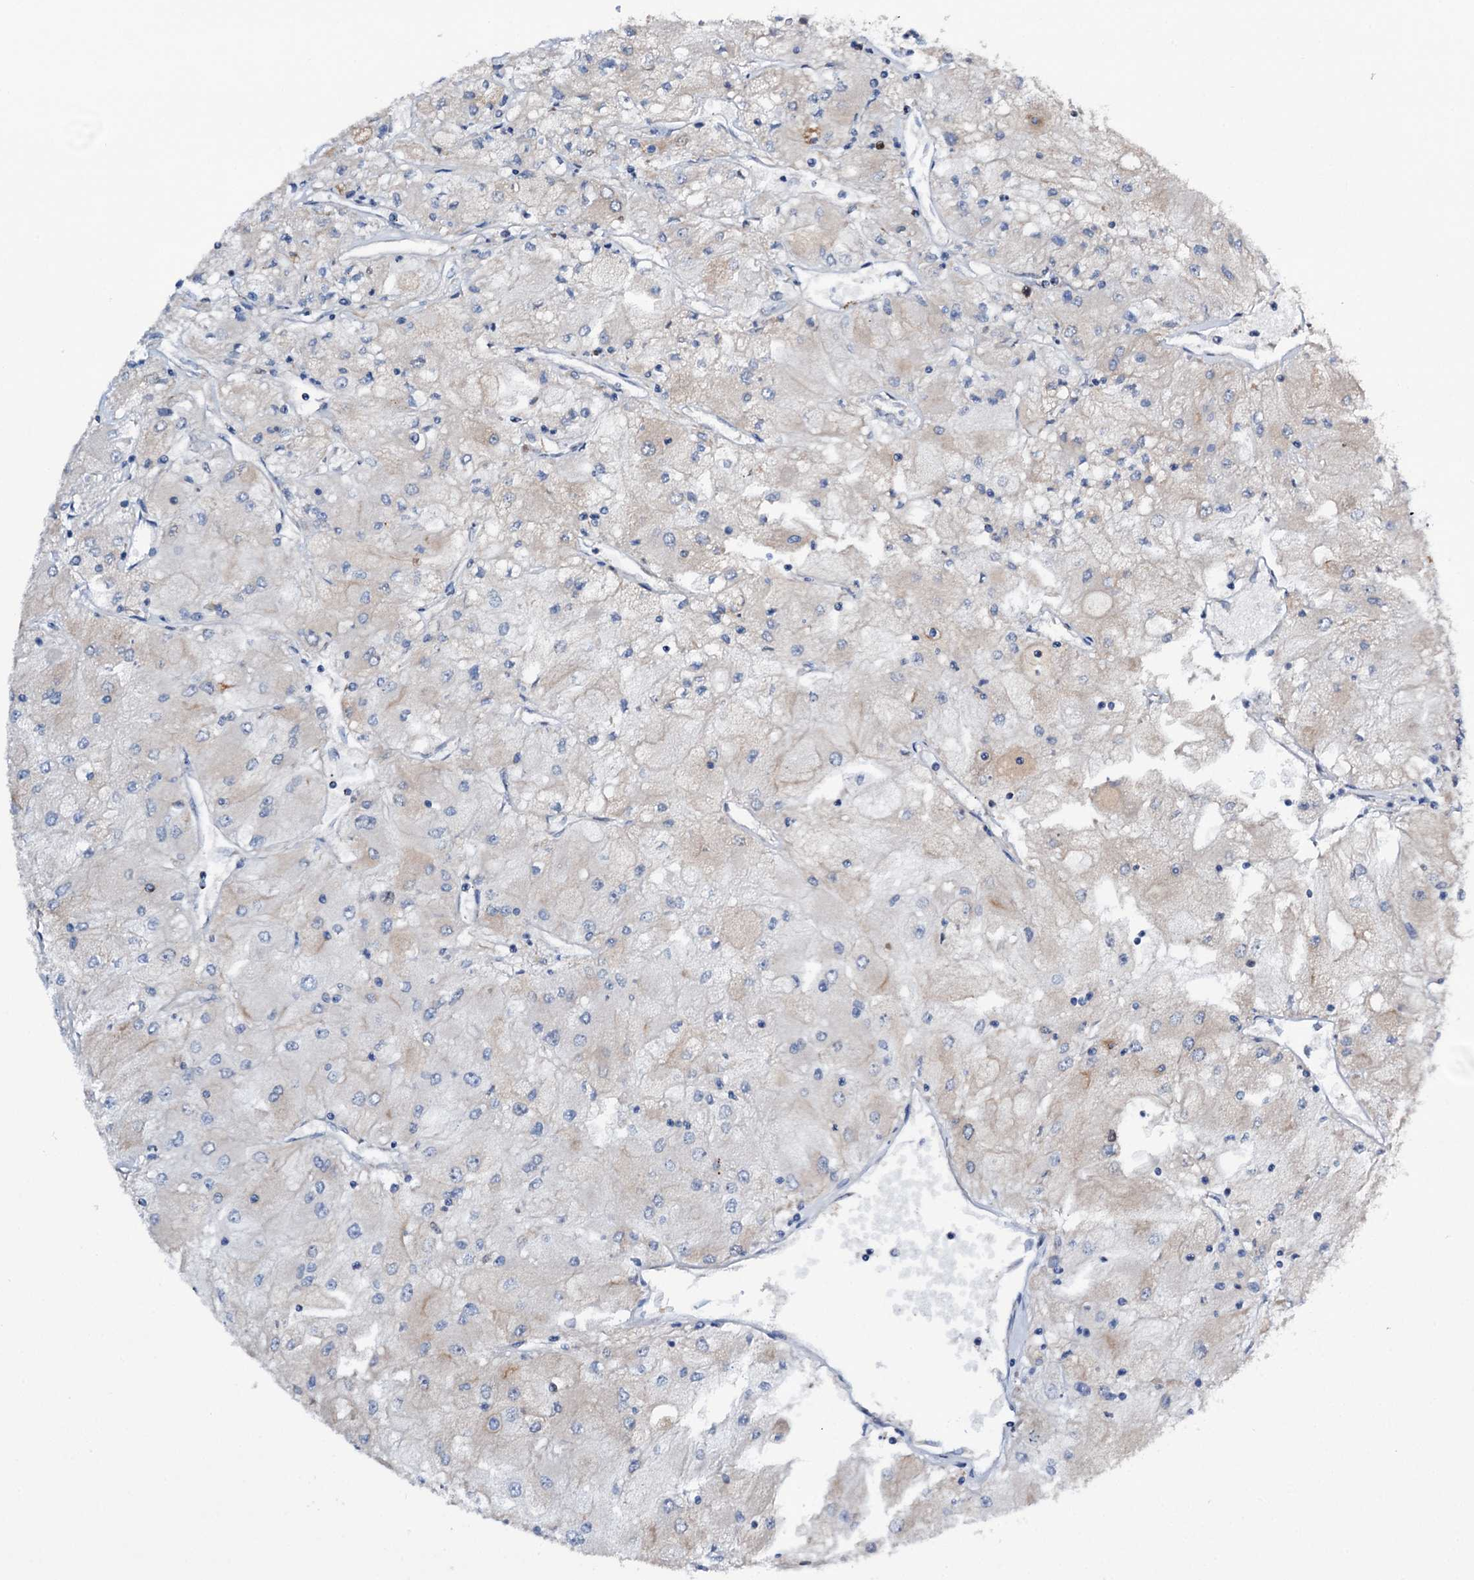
{"staining": {"intensity": "negative", "quantity": "none", "location": "none"}, "tissue": "renal cancer", "cell_type": "Tumor cells", "image_type": "cancer", "snomed": [{"axis": "morphology", "description": "Adenocarcinoma, NOS"}, {"axis": "topography", "description": "Kidney"}], "caption": "Immunohistochemical staining of renal cancer (adenocarcinoma) displays no significant positivity in tumor cells.", "gene": "NCAPD2", "patient": {"sex": "male", "age": 80}}